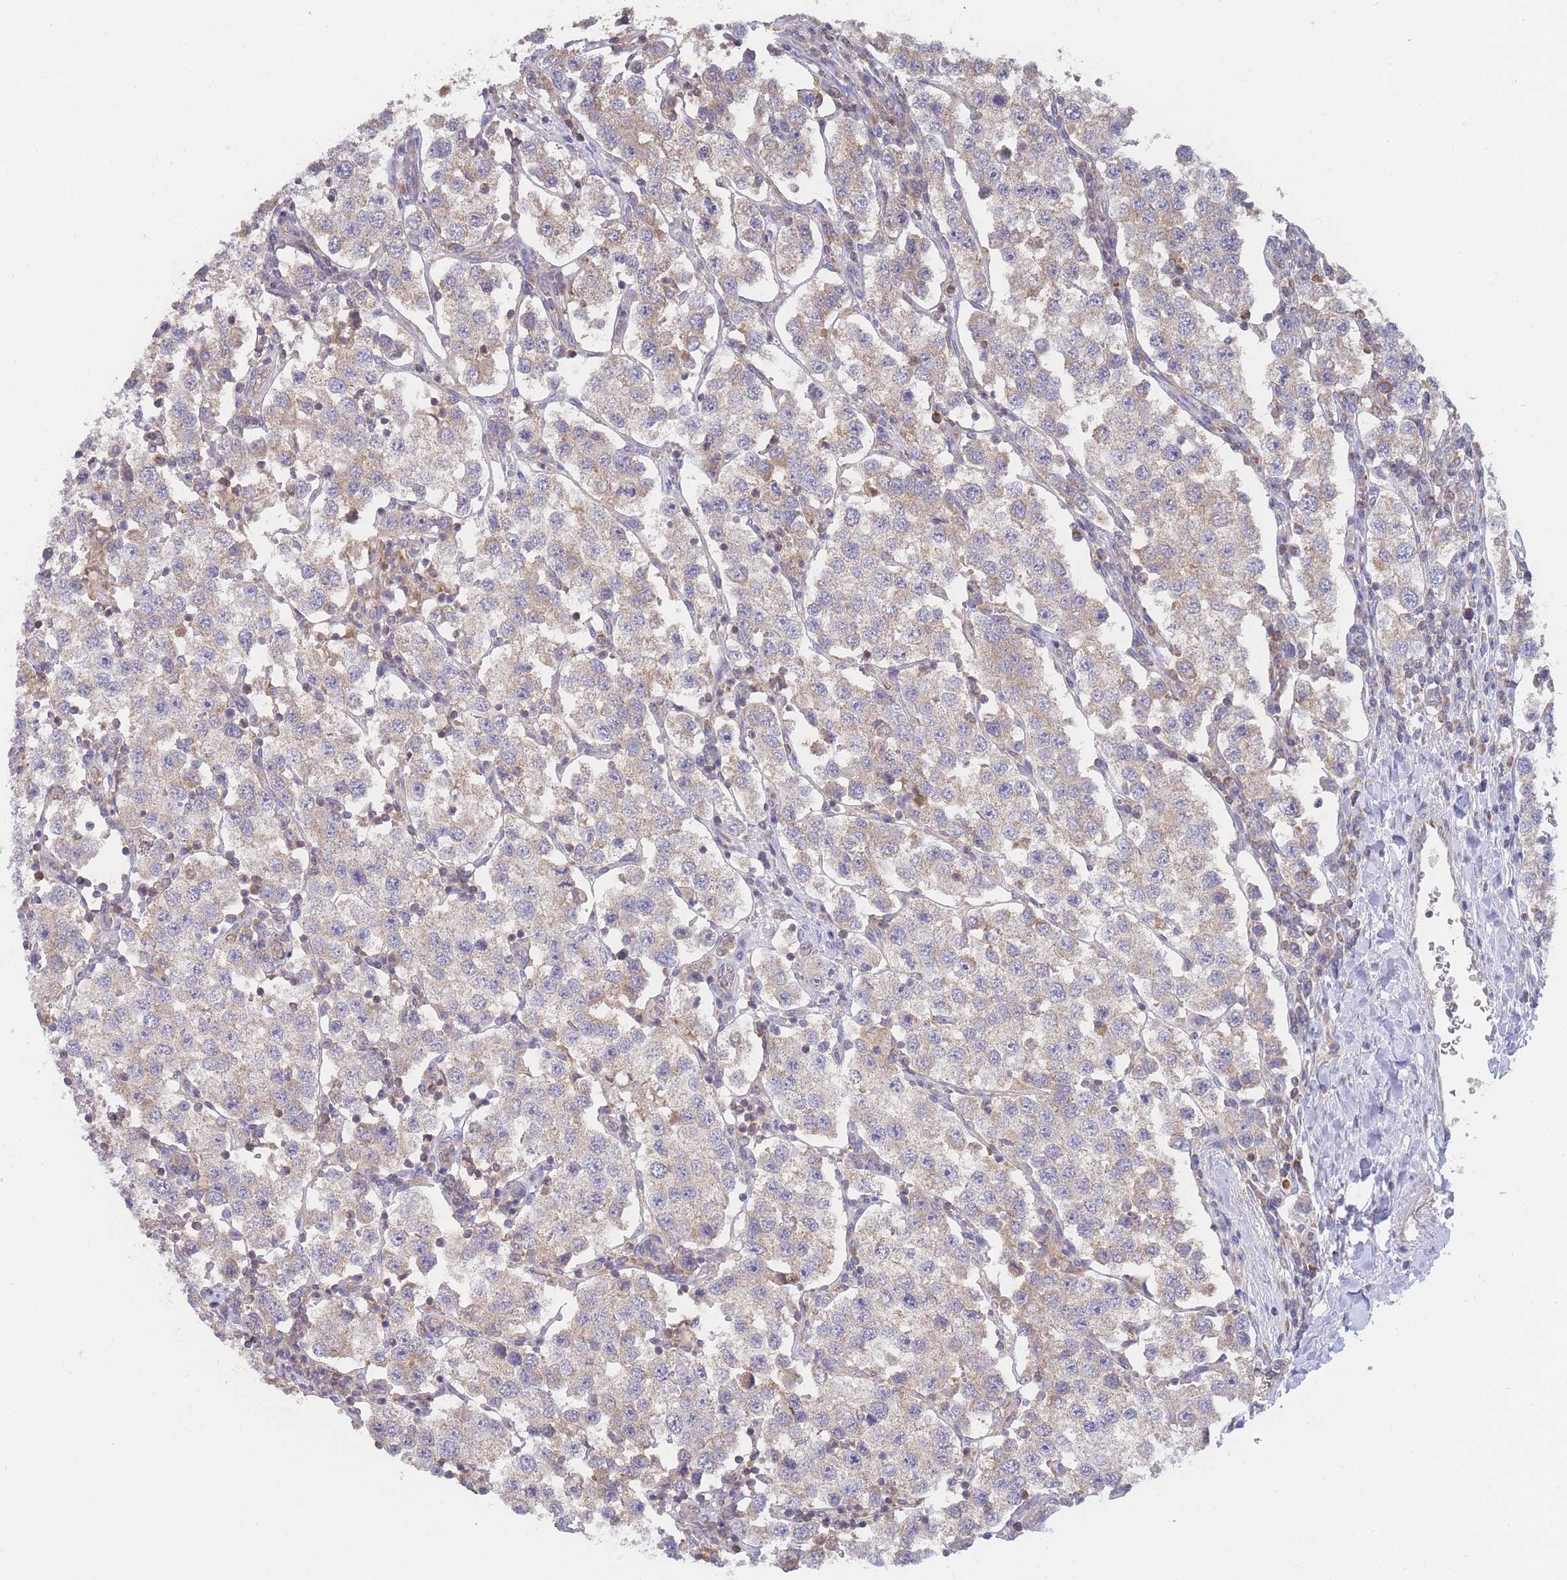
{"staining": {"intensity": "weak", "quantity": "25%-75%", "location": "cytoplasmic/membranous"}, "tissue": "testis cancer", "cell_type": "Tumor cells", "image_type": "cancer", "snomed": [{"axis": "morphology", "description": "Seminoma, NOS"}, {"axis": "topography", "description": "Testis"}], "caption": "Immunohistochemistry staining of testis cancer, which reveals low levels of weak cytoplasmic/membranous staining in approximately 25%-75% of tumor cells indicating weak cytoplasmic/membranous protein positivity. The staining was performed using DAB (brown) for protein detection and nuclei were counterstained in hematoxylin (blue).", "gene": "MRPS18B", "patient": {"sex": "male", "age": 37}}